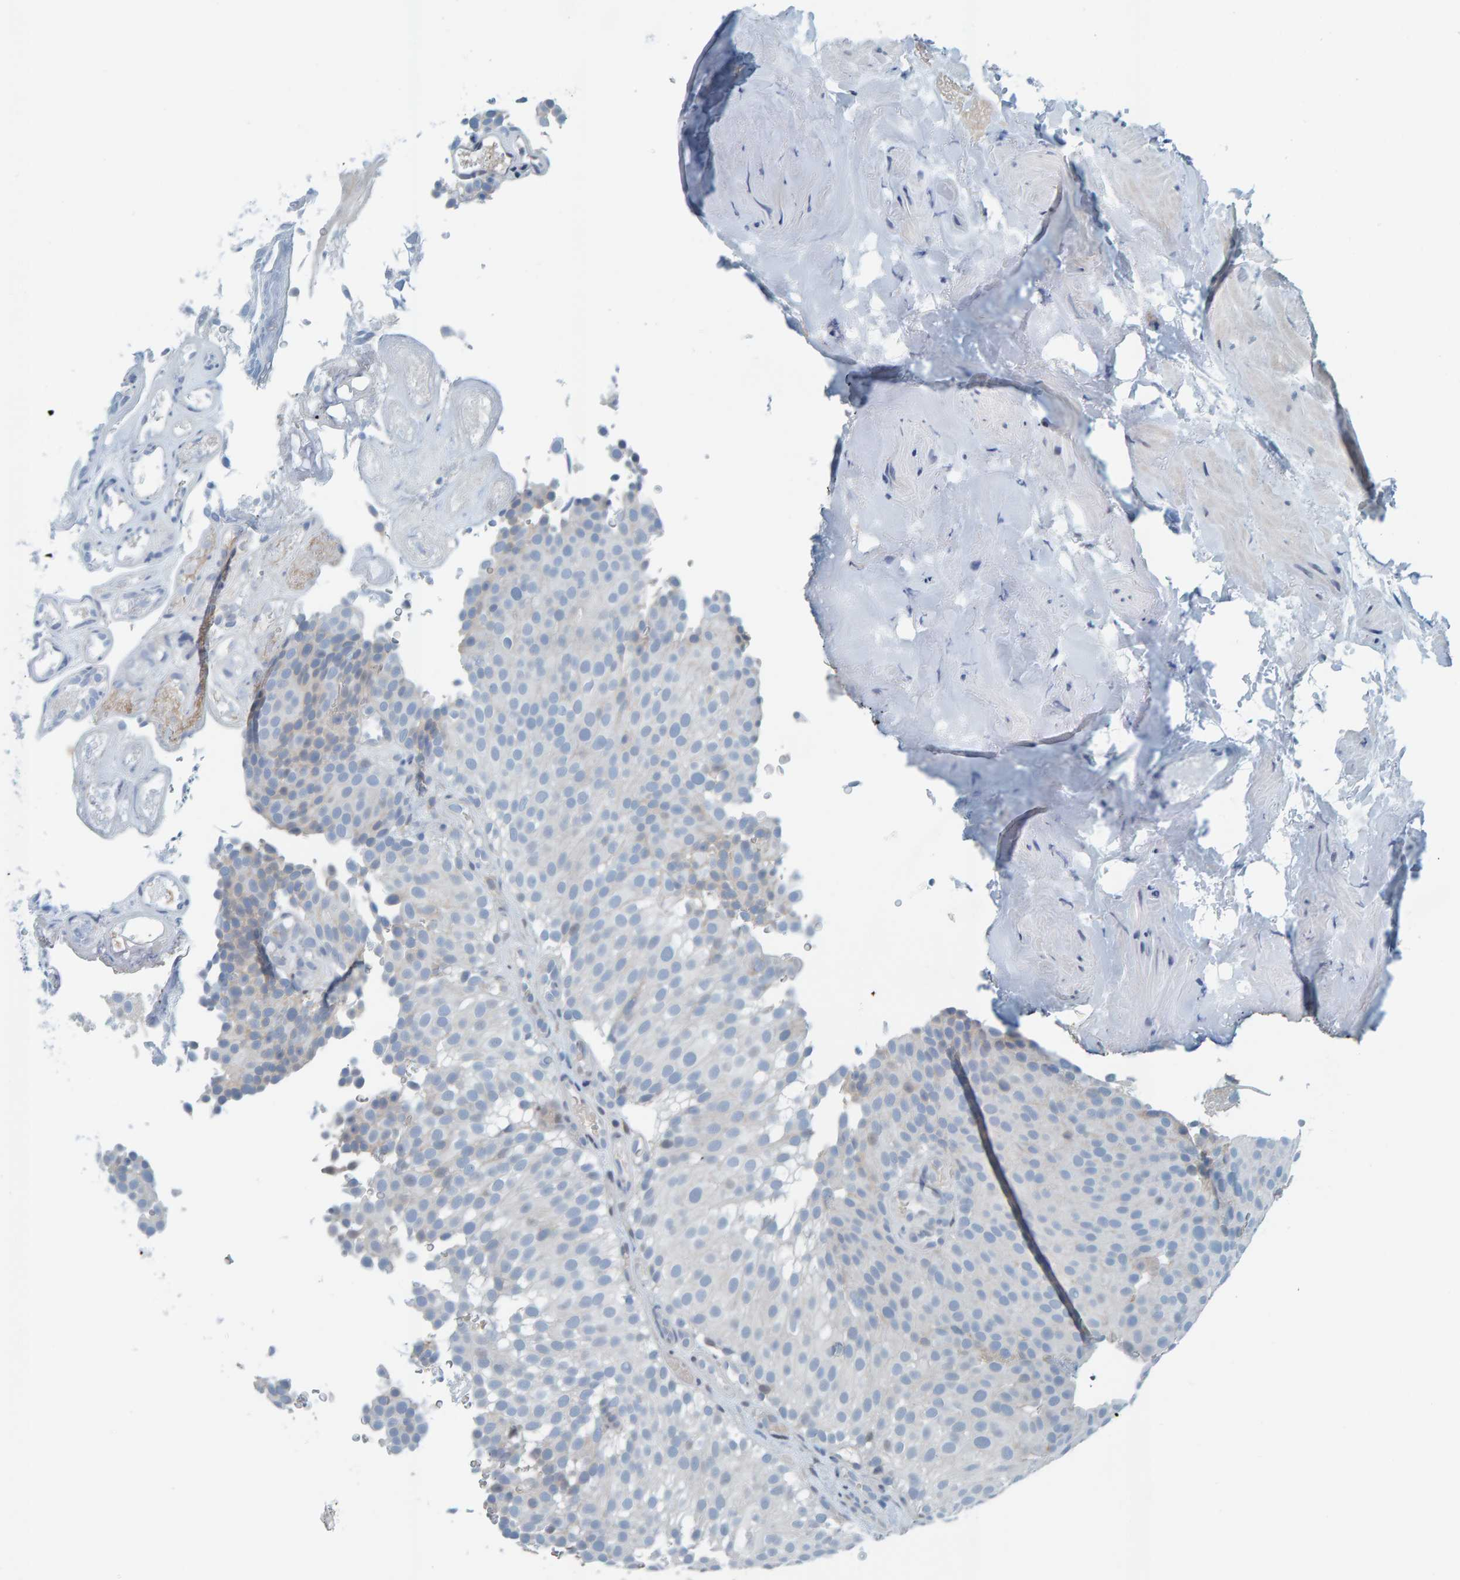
{"staining": {"intensity": "negative", "quantity": "none", "location": "none"}, "tissue": "urothelial cancer", "cell_type": "Tumor cells", "image_type": "cancer", "snomed": [{"axis": "morphology", "description": "Urothelial carcinoma, Low grade"}, {"axis": "topography", "description": "Urinary bladder"}], "caption": "Low-grade urothelial carcinoma was stained to show a protein in brown. There is no significant positivity in tumor cells.", "gene": "CNP", "patient": {"sex": "male", "age": 78}}